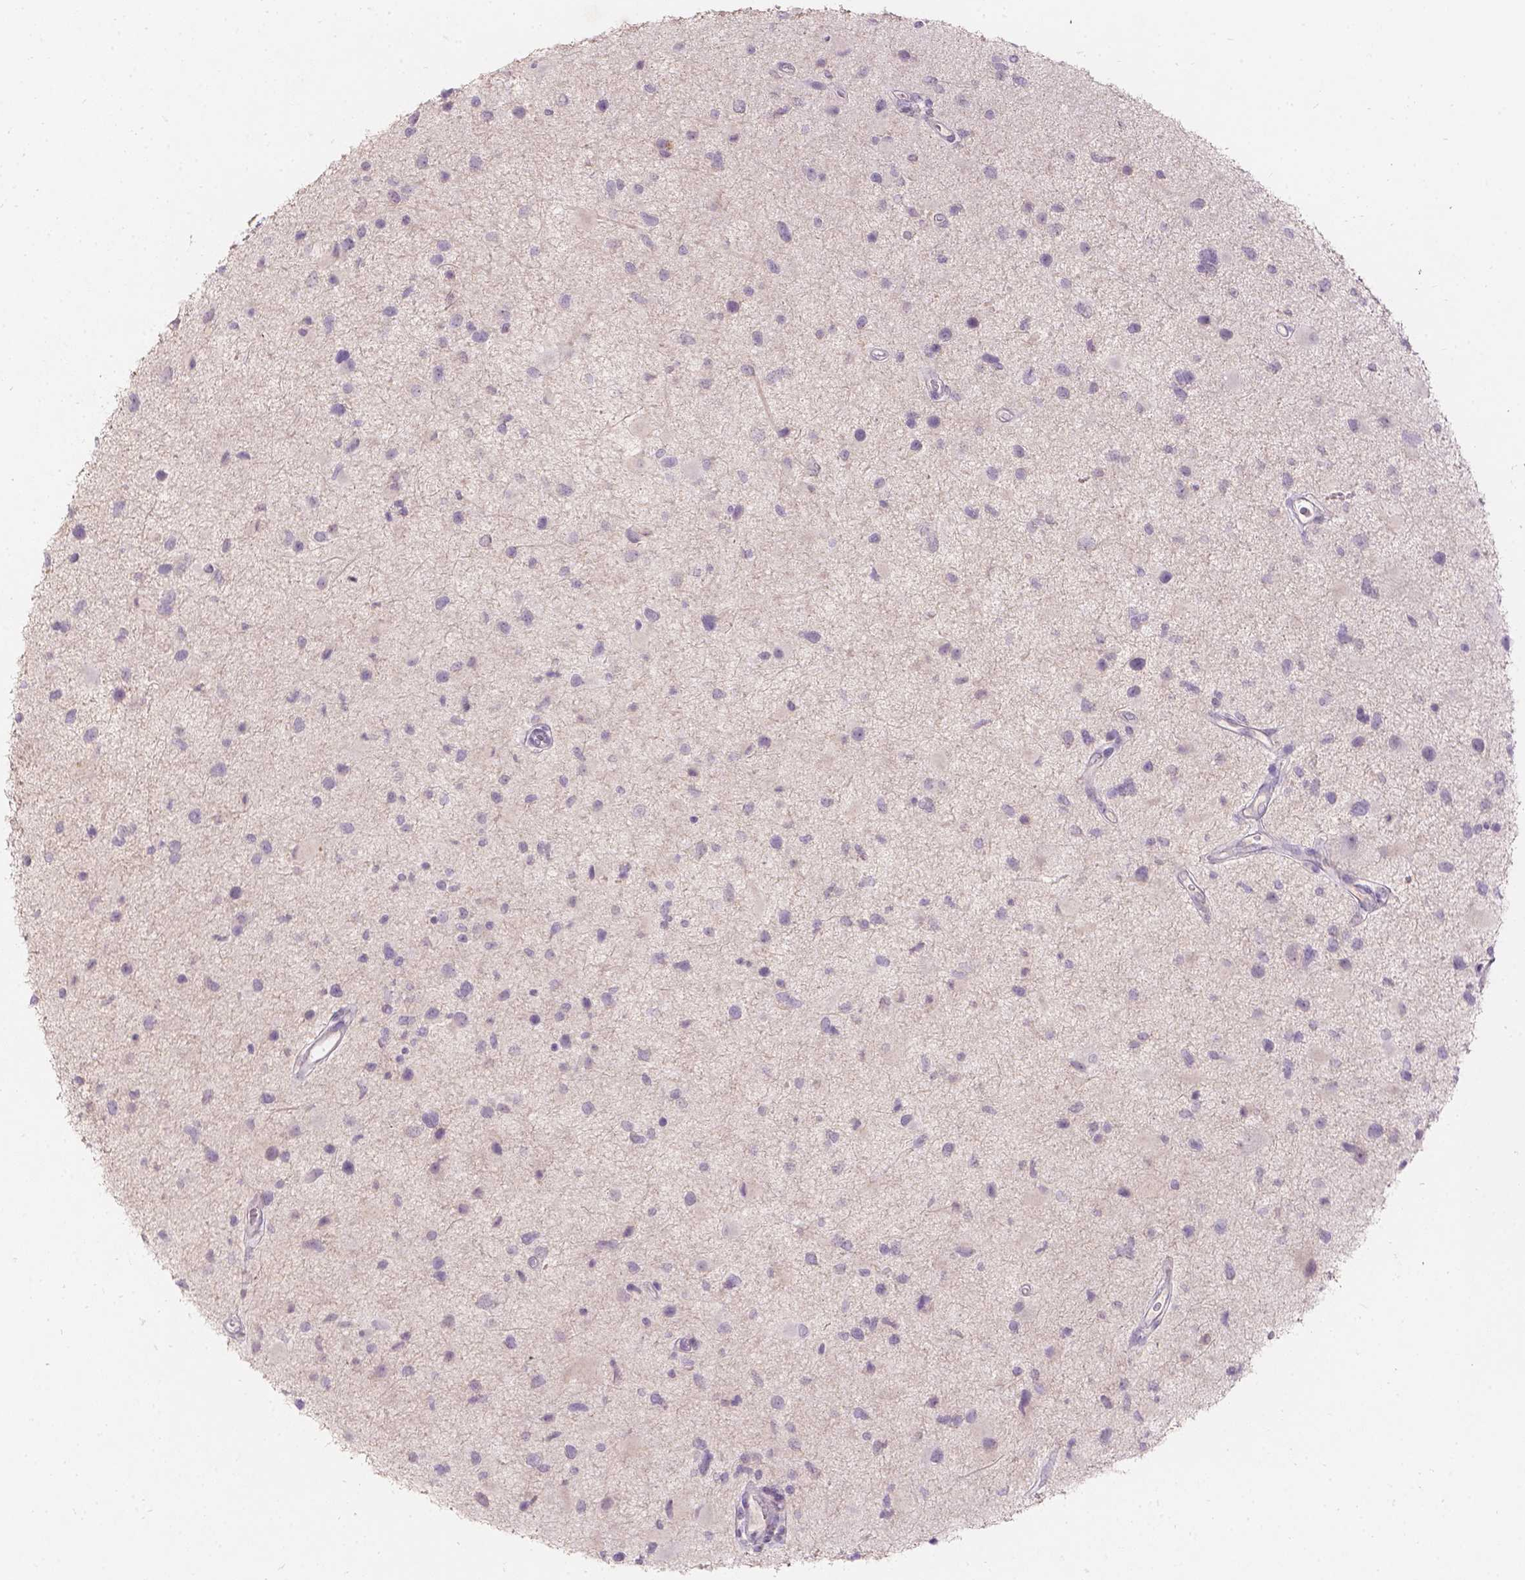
{"staining": {"intensity": "negative", "quantity": "none", "location": "none"}, "tissue": "glioma", "cell_type": "Tumor cells", "image_type": "cancer", "snomed": [{"axis": "morphology", "description": "Glioma, malignant, Low grade"}, {"axis": "topography", "description": "Brain"}], "caption": "Immunohistochemical staining of malignant glioma (low-grade) displays no significant positivity in tumor cells.", "gene": "DCAF4L1", "patient": {"sex": "female", "age": 32}}